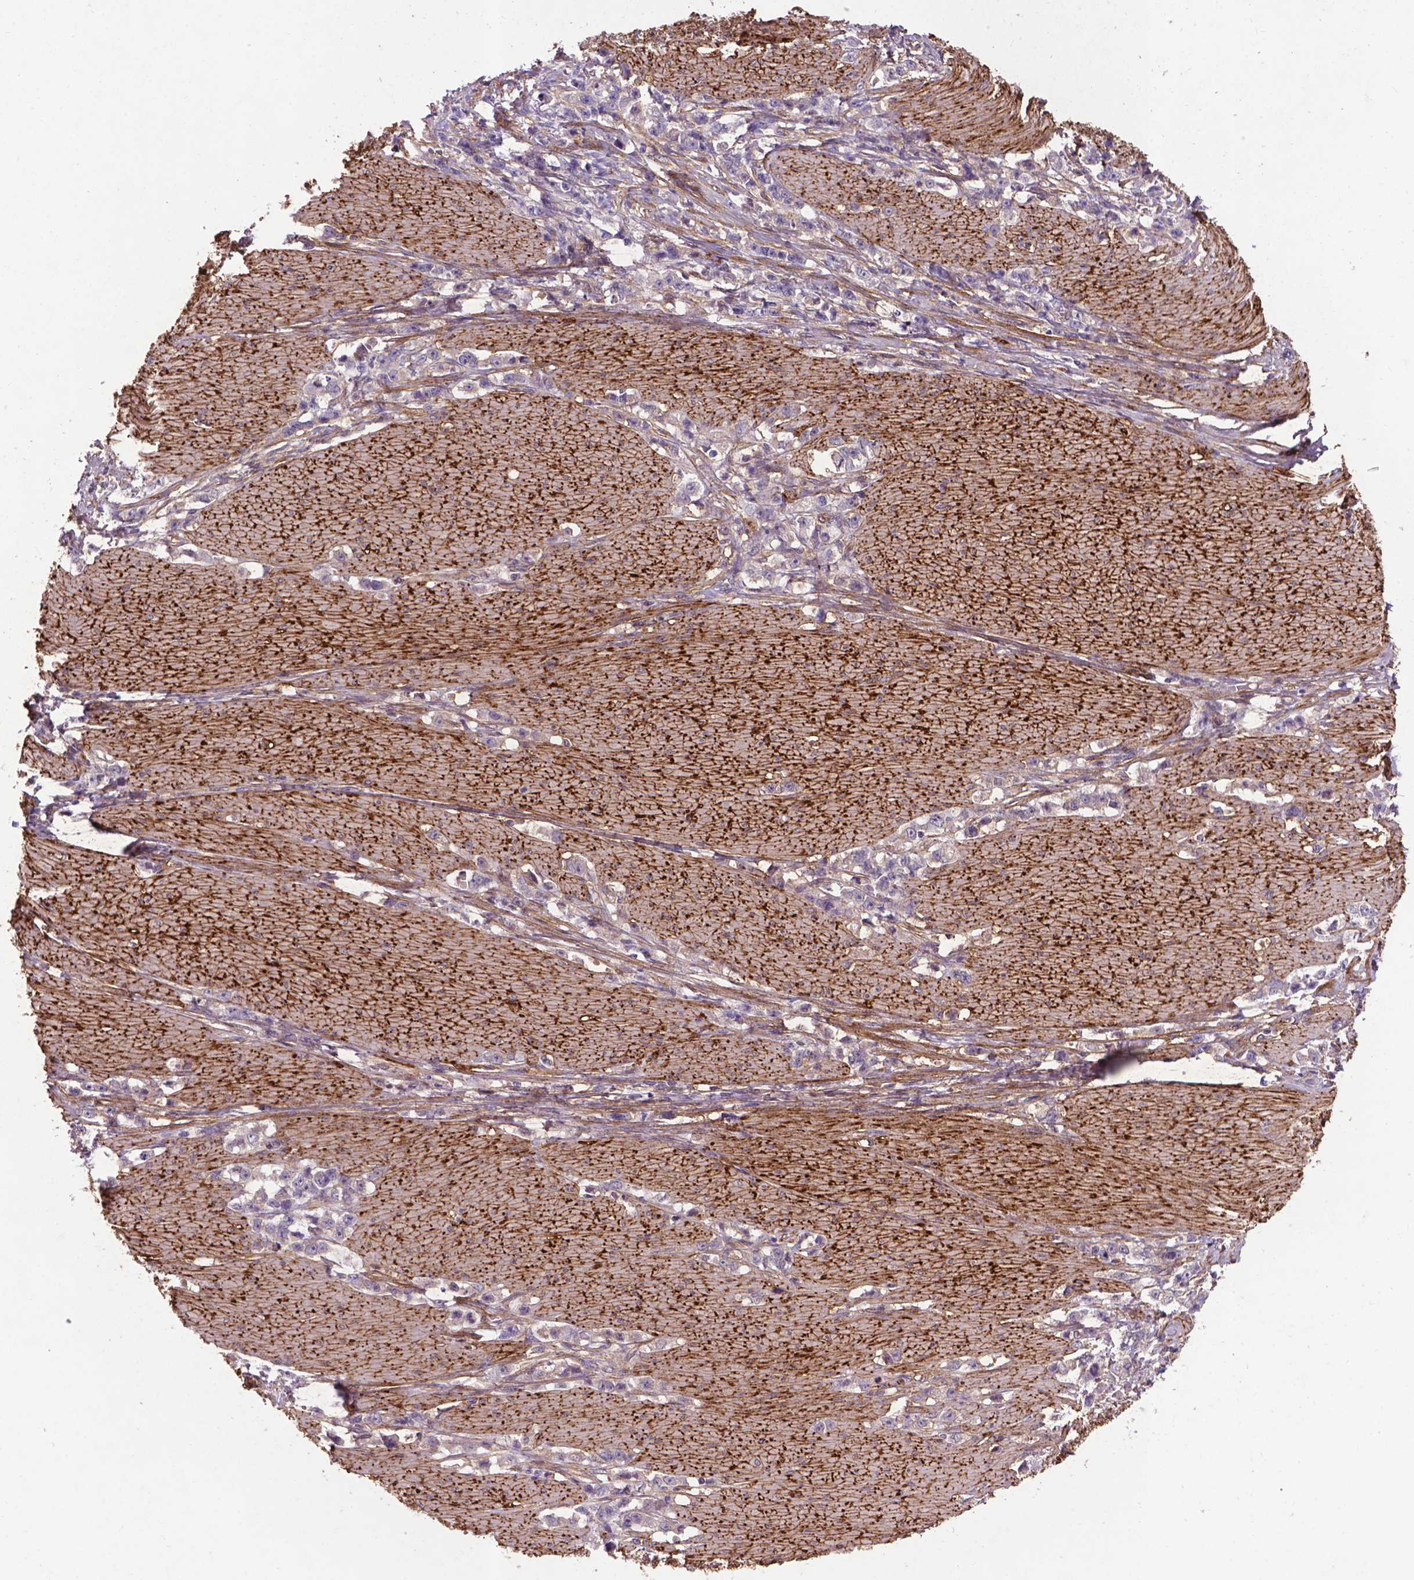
{"staining": {"intensity": "negative", "quantity": "none", "location": "none"}, "tissue": "stomach cancer", "cell_type": "Tumor cells", "image_type": "cancer", "snomed": [{"axis": "morphology", "description": "Adenocarcinoma, NOS"}, {"axis": "topography", "description": "Stomach, lower"}], "caption": "Tumor cells are negative for brown protein staining in stomach cancer (adenocarcinoma).", "gene": "RRAS", "patient": {"sex": "male", "age": 88}}